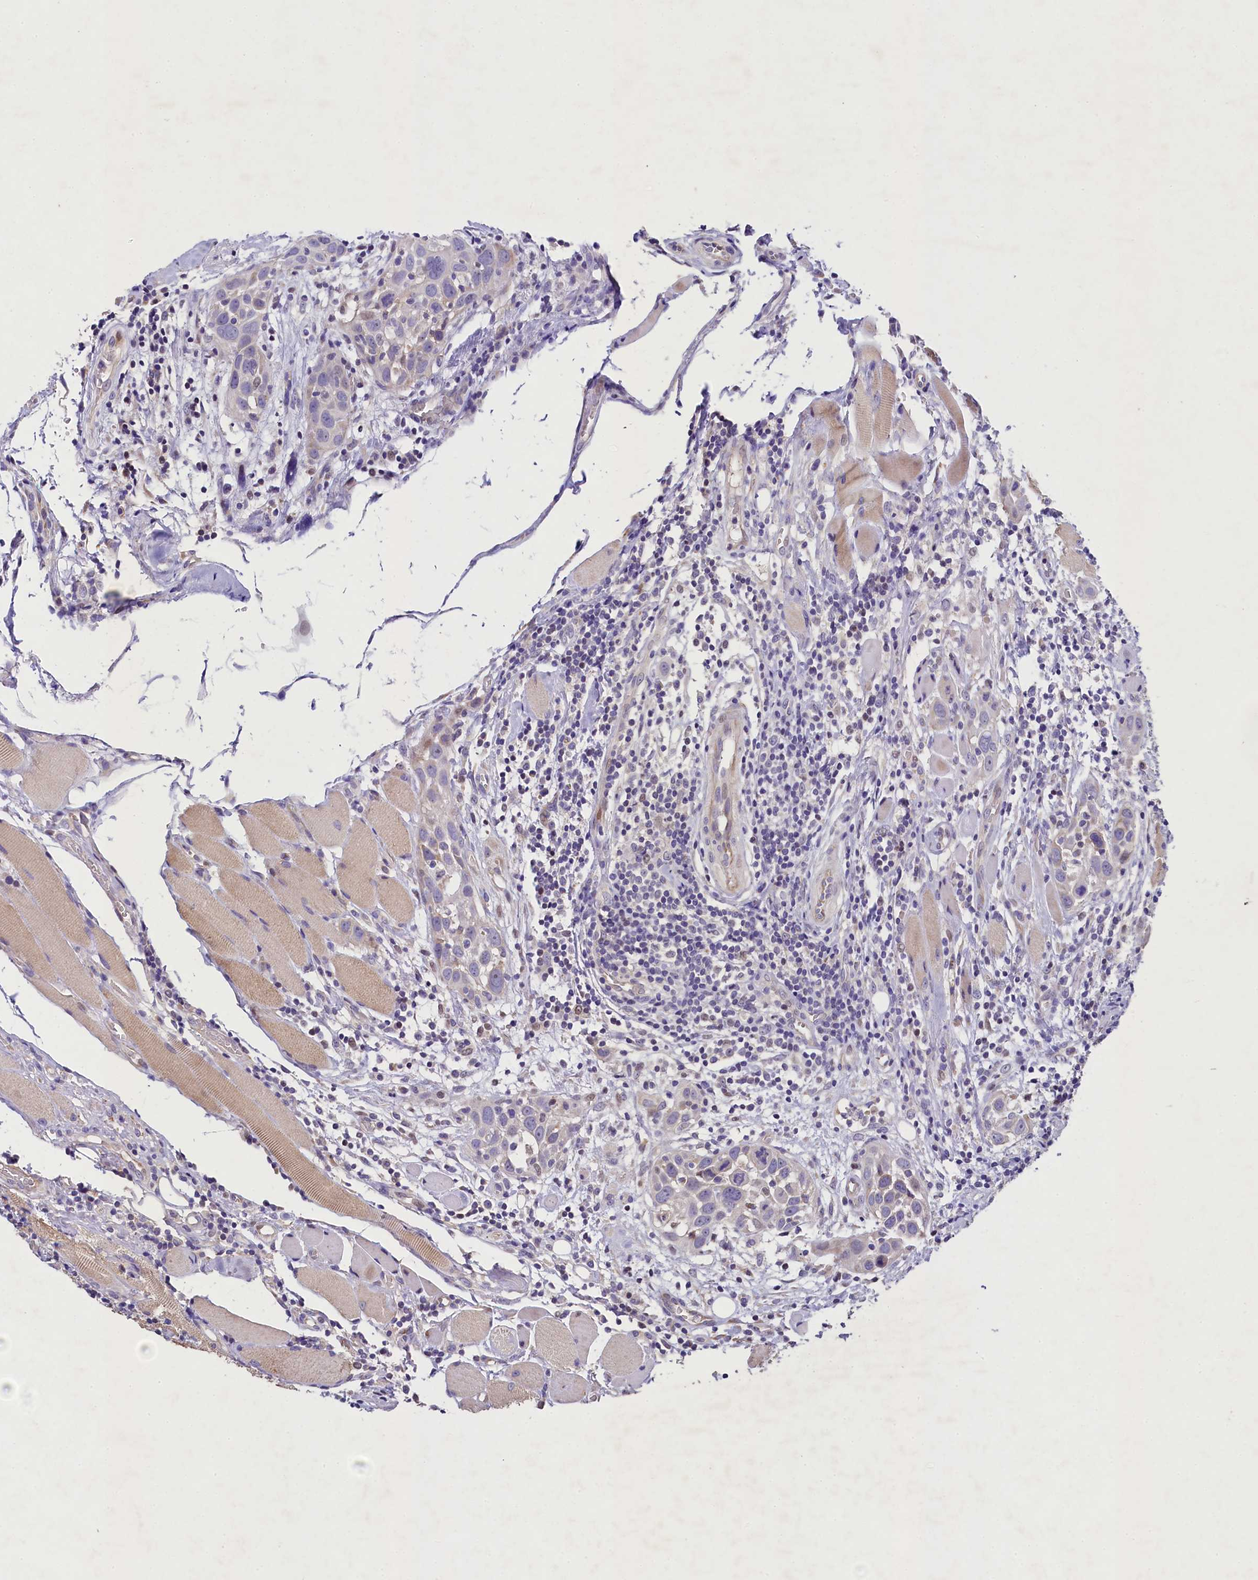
{"staining": {"intensity": "negative", "quantity": "none", "location": "none"}, "tissue": "head and neck cancer", "cell_type": "Tumor cells", "image_type": "cancer", "snomed": [{"axis": "morphology", "description": "Squamous cell carcinoma, NOS"}, {"axis": "topography", "description": "Oral tissue"}, {"axis": "topography", "description": "Head-Neck"}], "caption": "Immunohistochemistry (IHC) histopathology image of head and neck squamous cell carcinoma stained for a protein (brown), which exhibits no positivity in tumor cells. (DAB (3,3'-diaminobenzidine) immunohistochemistry (IHC) visualized using brightfield microscopy, high magnification).", "gene": "FXYD6", "patient": {"sex": "female", "age": 50}}